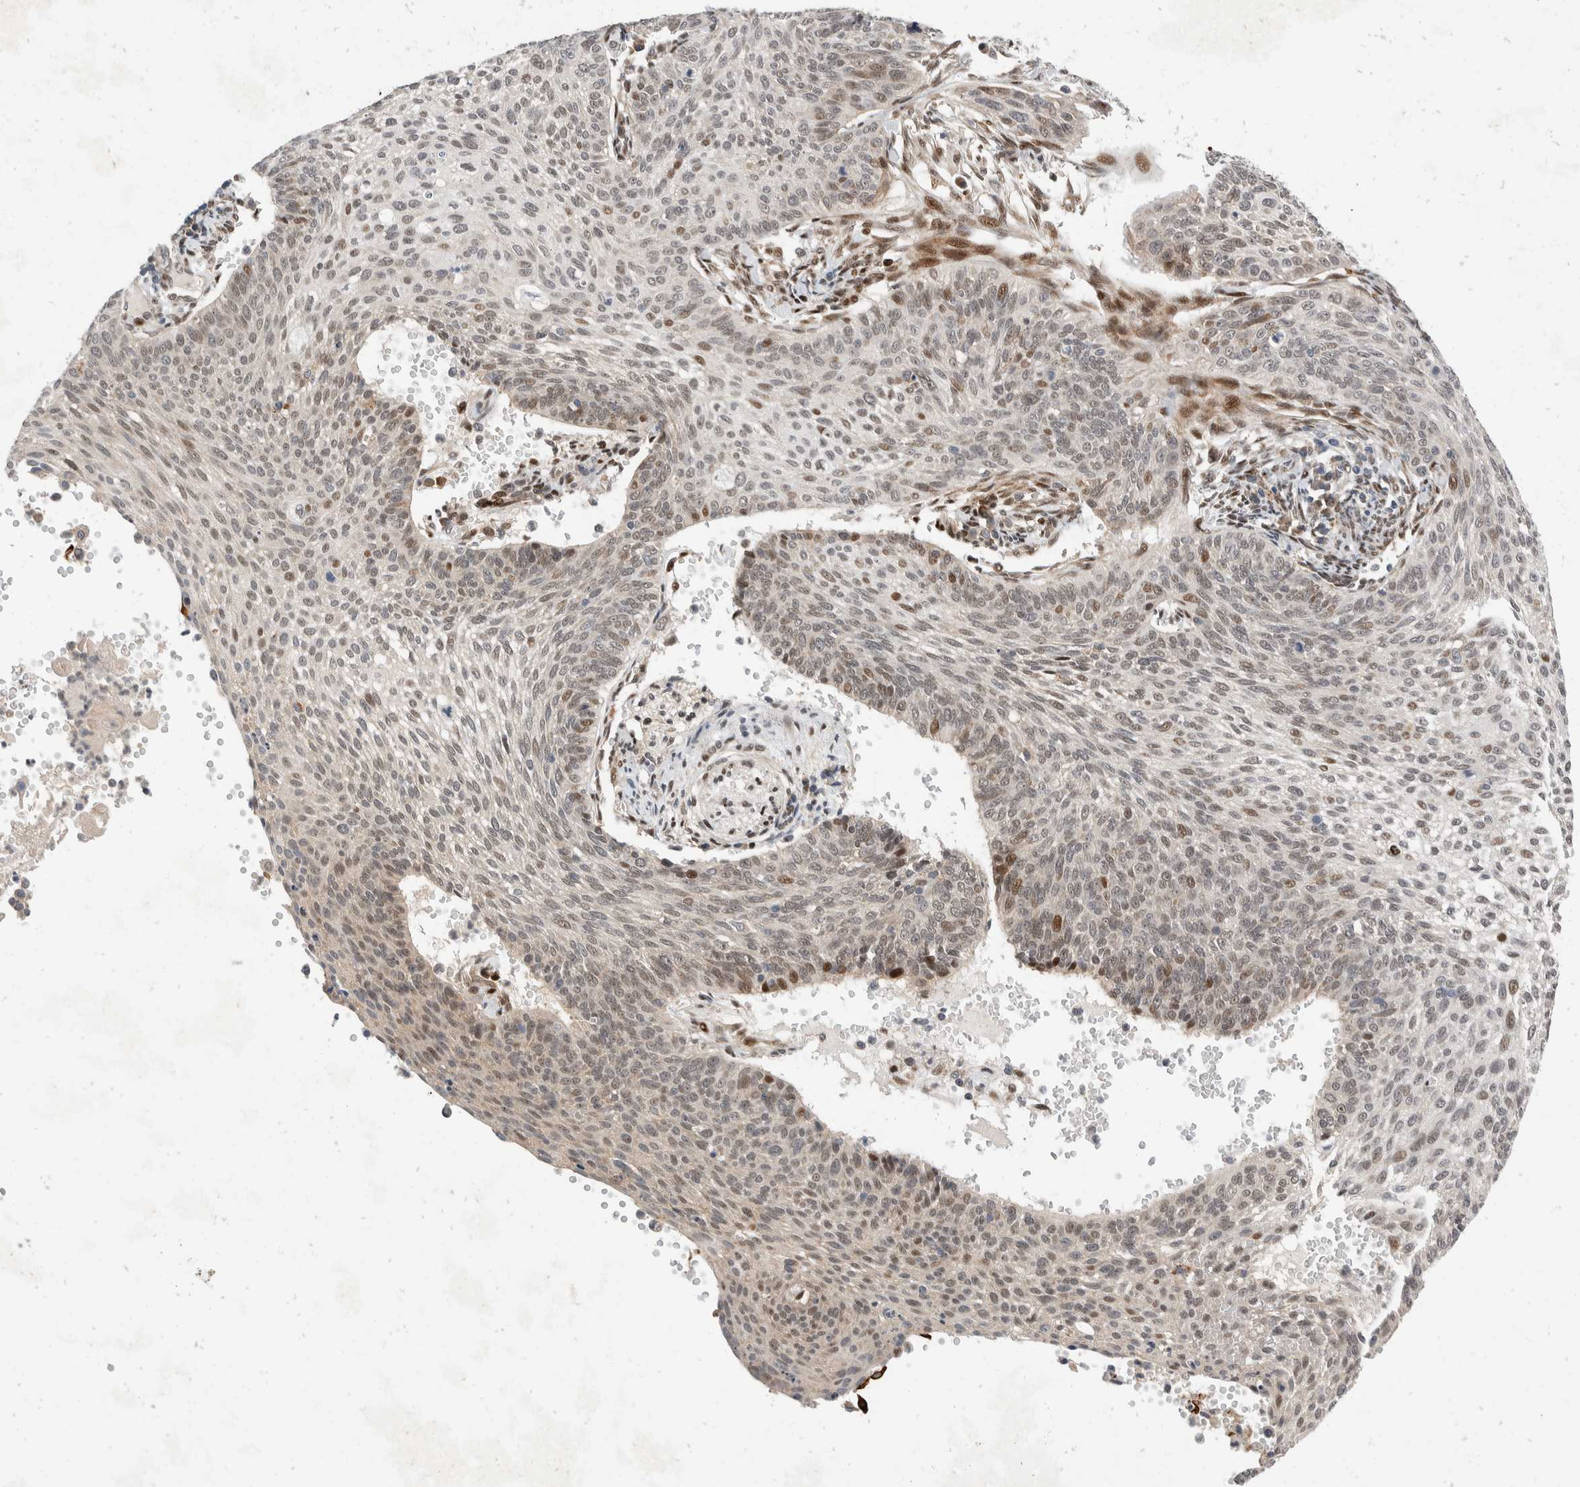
{"staining": {"intensity": "weak", "quantity": ">75%", "location": "nuclear"}, "tissue": "cervical cancer", "cell_type": "Tumor cells", "image_type": "cancer", "snomed": [{"axis": "morphology", "description": "Squamous cell carcinoma, NOS"}, {"axis": "topography", "description": "Cervix"}], "caption": "The image exhibits immunohistochemical staining of cervical cancer. There is weak nuclear positivity is appreciated in approximately >75% of tumor cells. (Brightfield microscopy of DAB IHC at high magnification).", "gene": "ZNF703", "patient": {"sex": "female", "age": 70}}